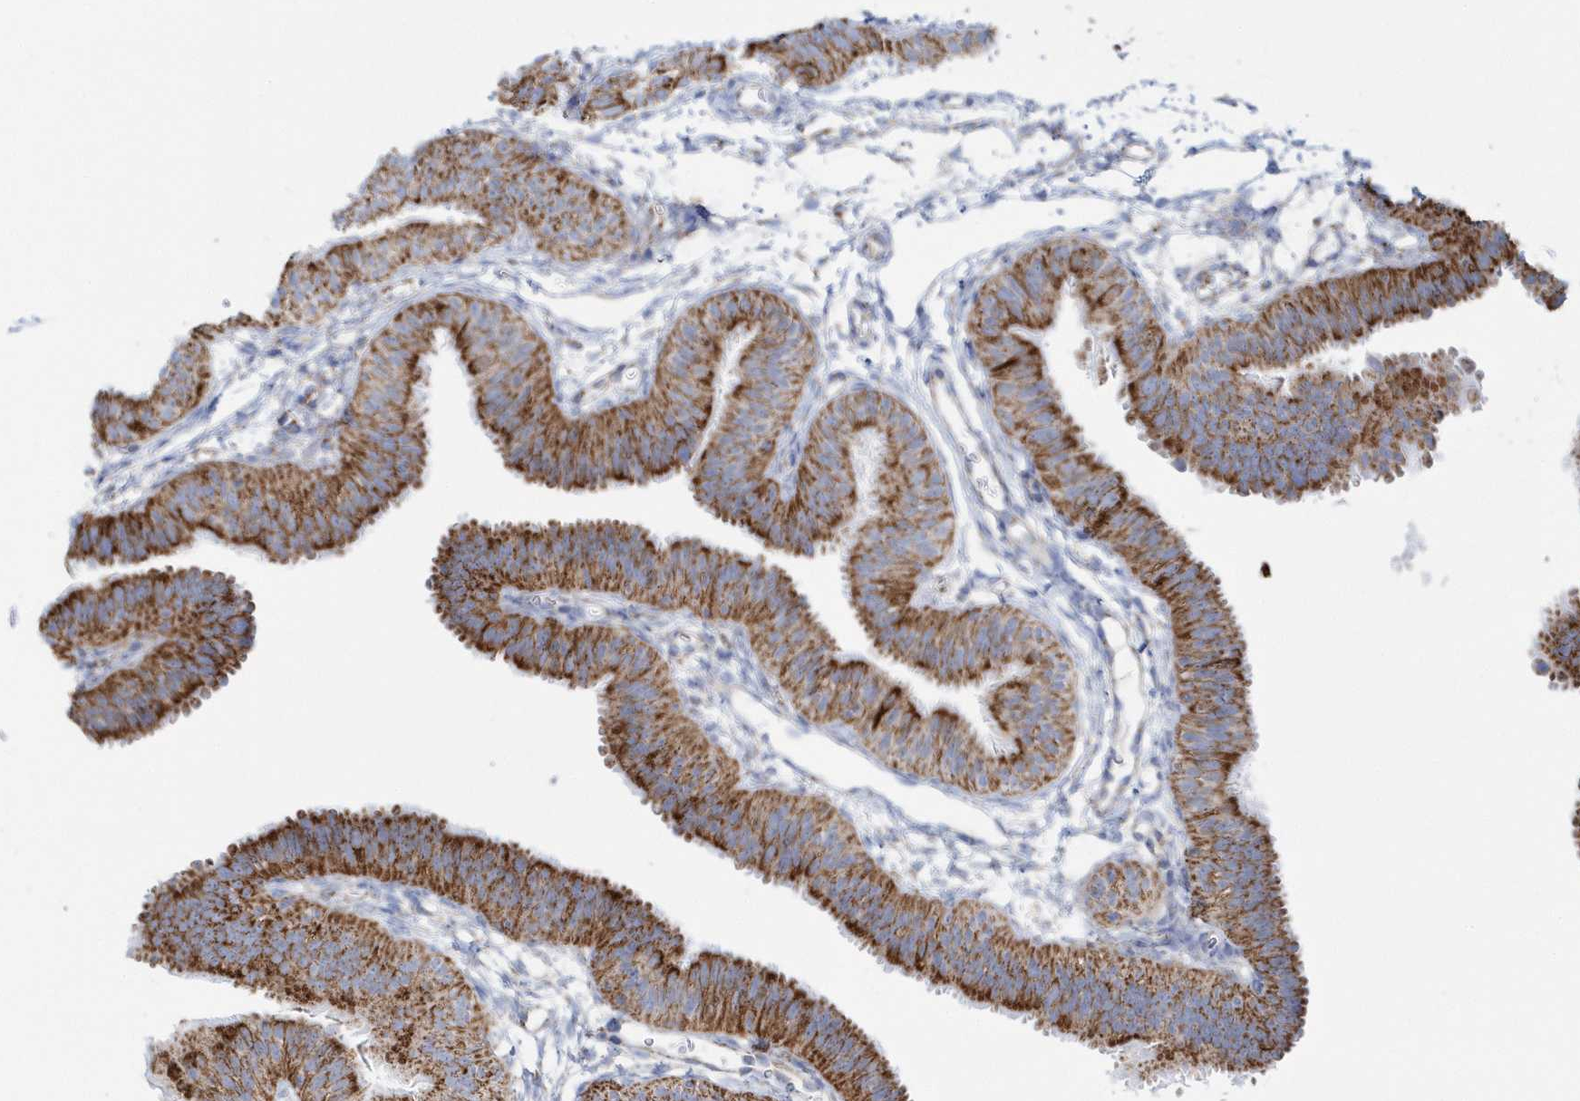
{"staining": {"intensity": "strong", "quantity": ">75%", "location": "cytoplasmic/membranous"}, "tissue": "fallopian tube", "cell_type": "Glandular cells", "image_type": "normal", "snomed": [{"axis": "morphology", "description": "Normal tissue, NOS"}, {"axis": "topography", "description": "Fallopian tube"}], "caption": "Immunohistochemistry (IHC) (DAB) staining of unremarkable human fallopian tube shows strong cytoplasmic/membranous protein staining in approximately >75% of glandular cells.", "gene": "TMCO6", "patient": {"sex": "female", "age": 35}}